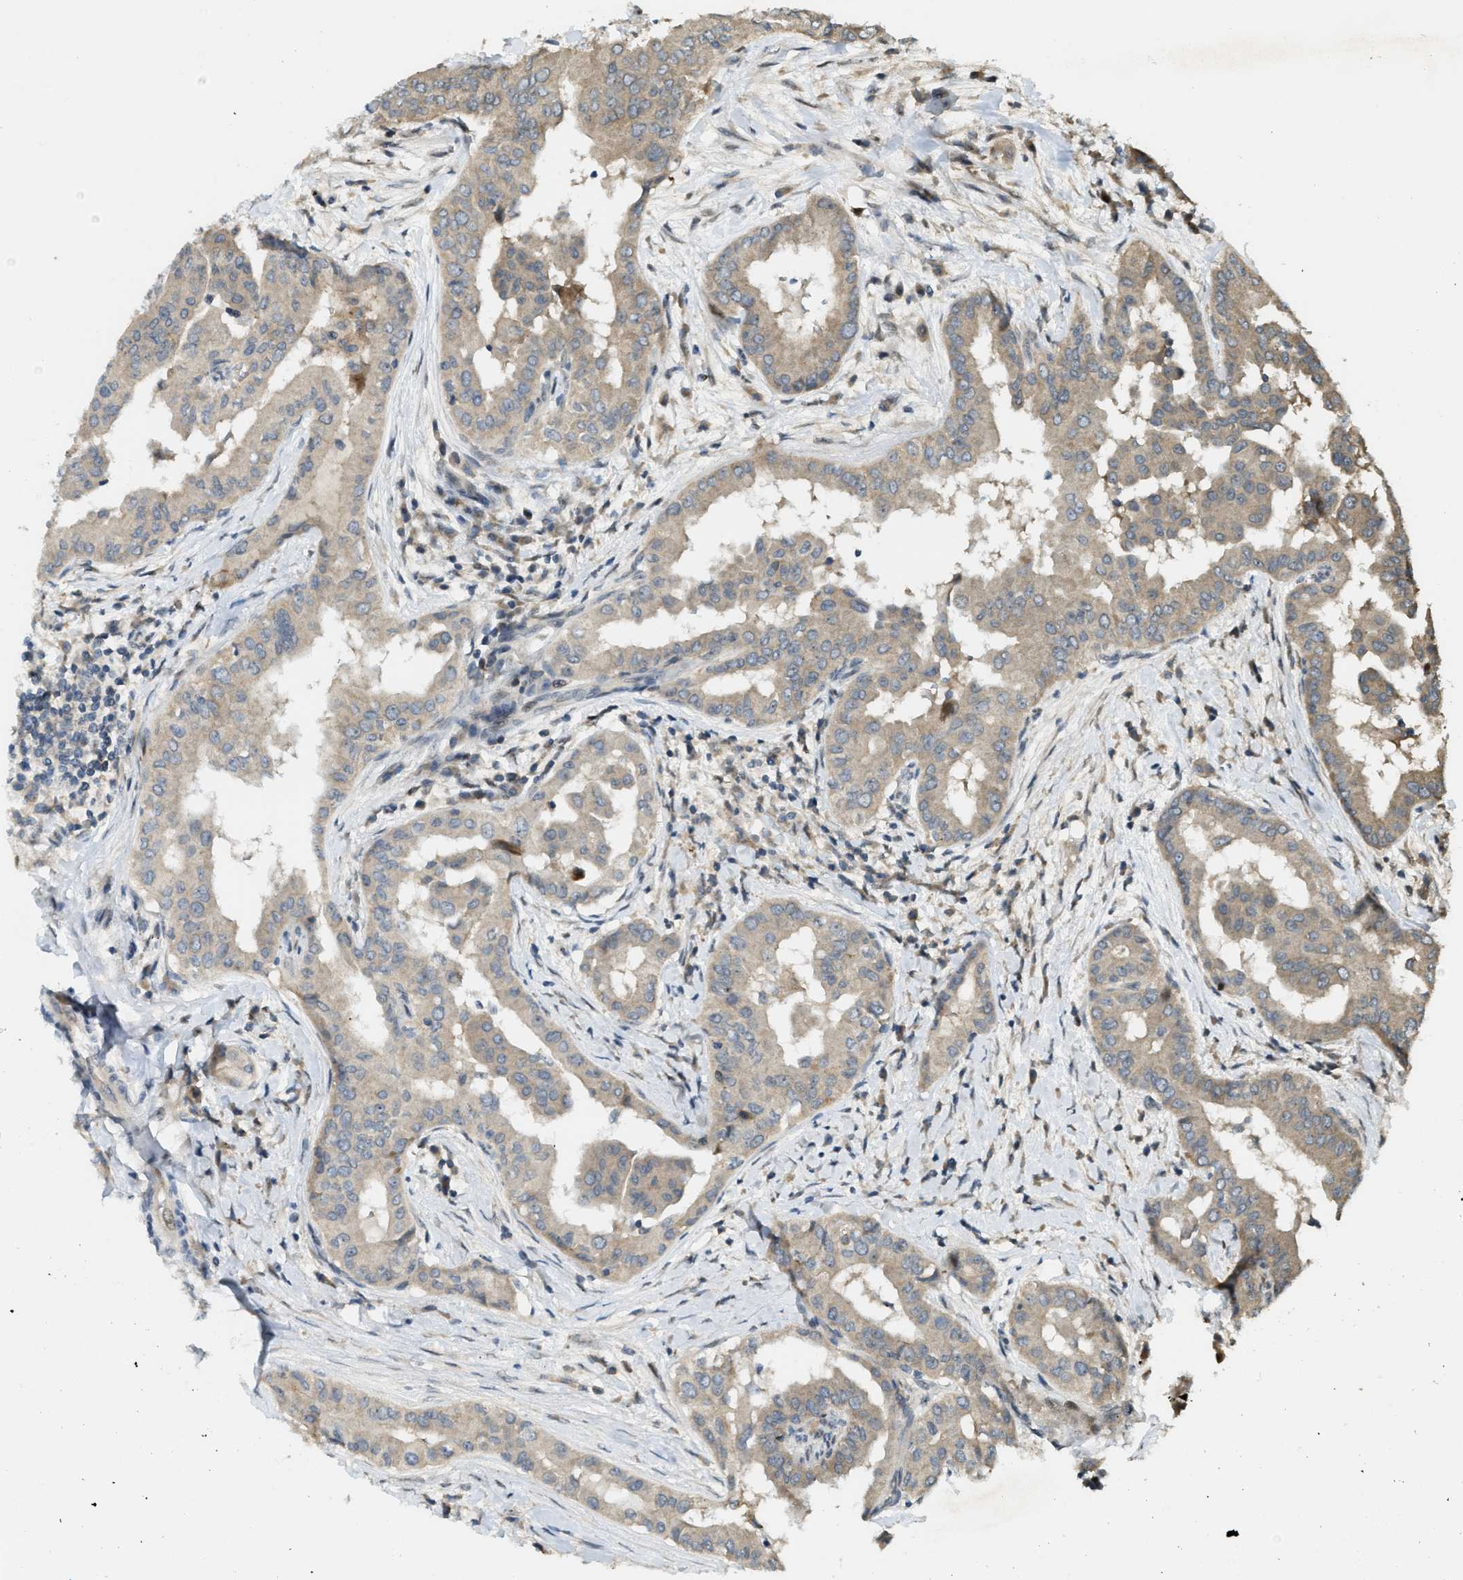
{"staining": {"intensity": "weak", "quantity": ">75%", "location": "cytoplasmic/membranous"}, "tissue": "thyroid cancer", "cell_type": "Tumor cells", "image_type": "cancer", "snomed": [{"axis": "morphology", "description": "Papillary adenocarcinoma, NOS"}, {"axis": "topography", "description": "Thyroid gland"}], "caption": "Tumor cells show weak cytoplasmic/membranous expression in approximately >75% of cells in thyroid cancer (papillary adenocarcinoma). (Stains: DAB (3,3'-diaminobenzidine) in brown, nuclei in blue, Microscopy: brightfield microscopy at high magnification).", "gene": "TRAPPC14", "patient": {"sex": "male", "age": 33}}